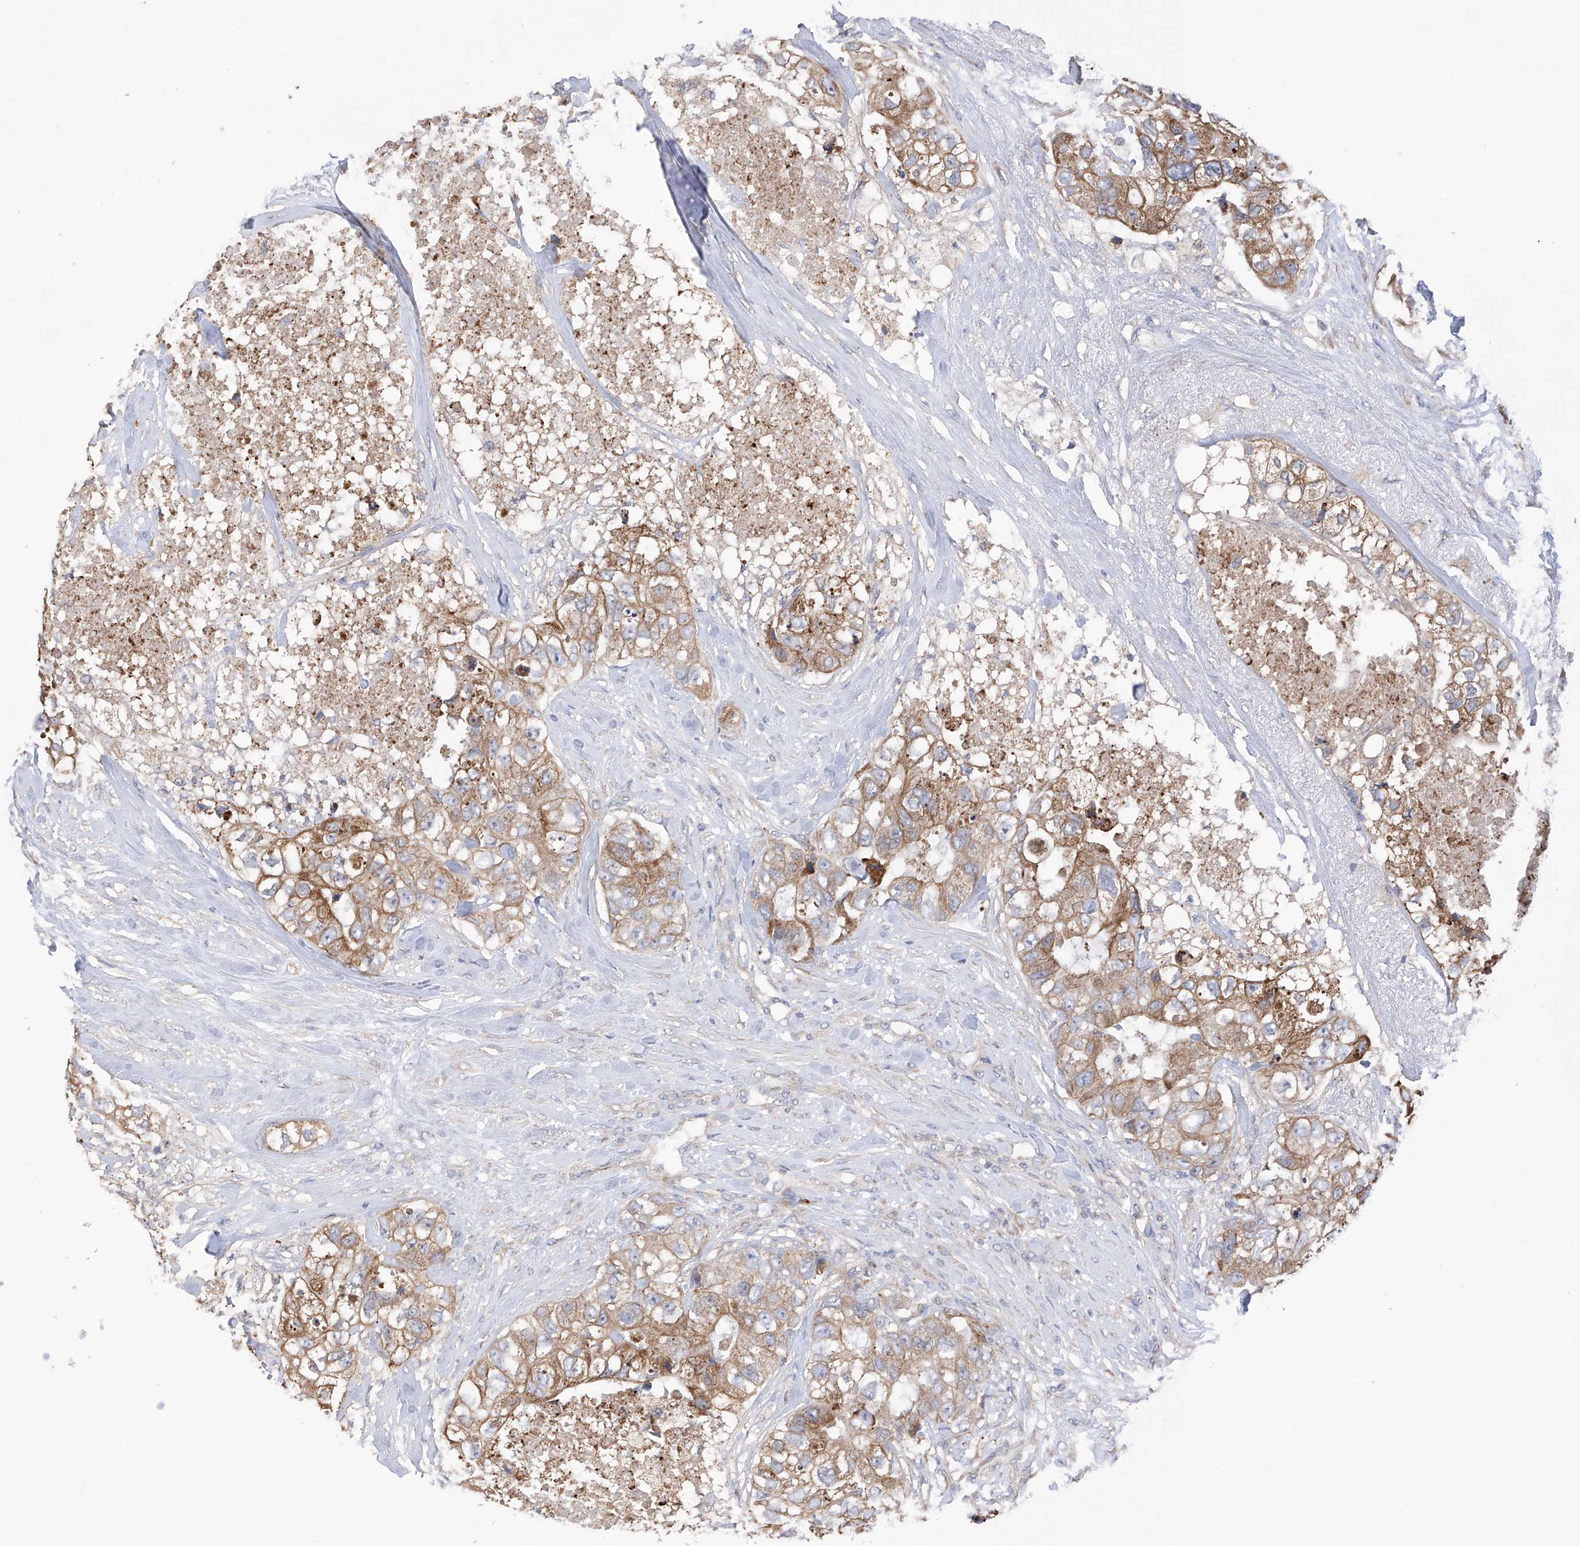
{"staining": {"intensity": "moderate", "quantity": ">75%", "location": "cytoplasmic/membranous"}, "tissue": "breast cancer", "cell_type": "Tumor cells", "image_type": "cancer", "snomed": [{"axis": "morphology", "description": "Duct carcinoma"}, {"axis": "topography", "description": "Breast"}], "caption": "Breast cancer tissue exhibits moderate cytoplasmic/membranous expression in approximately >75% of tumor cells (brown staining indicates protein expression, while blue staining denotes nuclei).", "gene": "REC8", "patient": {"sex": "female", "age": 62}}